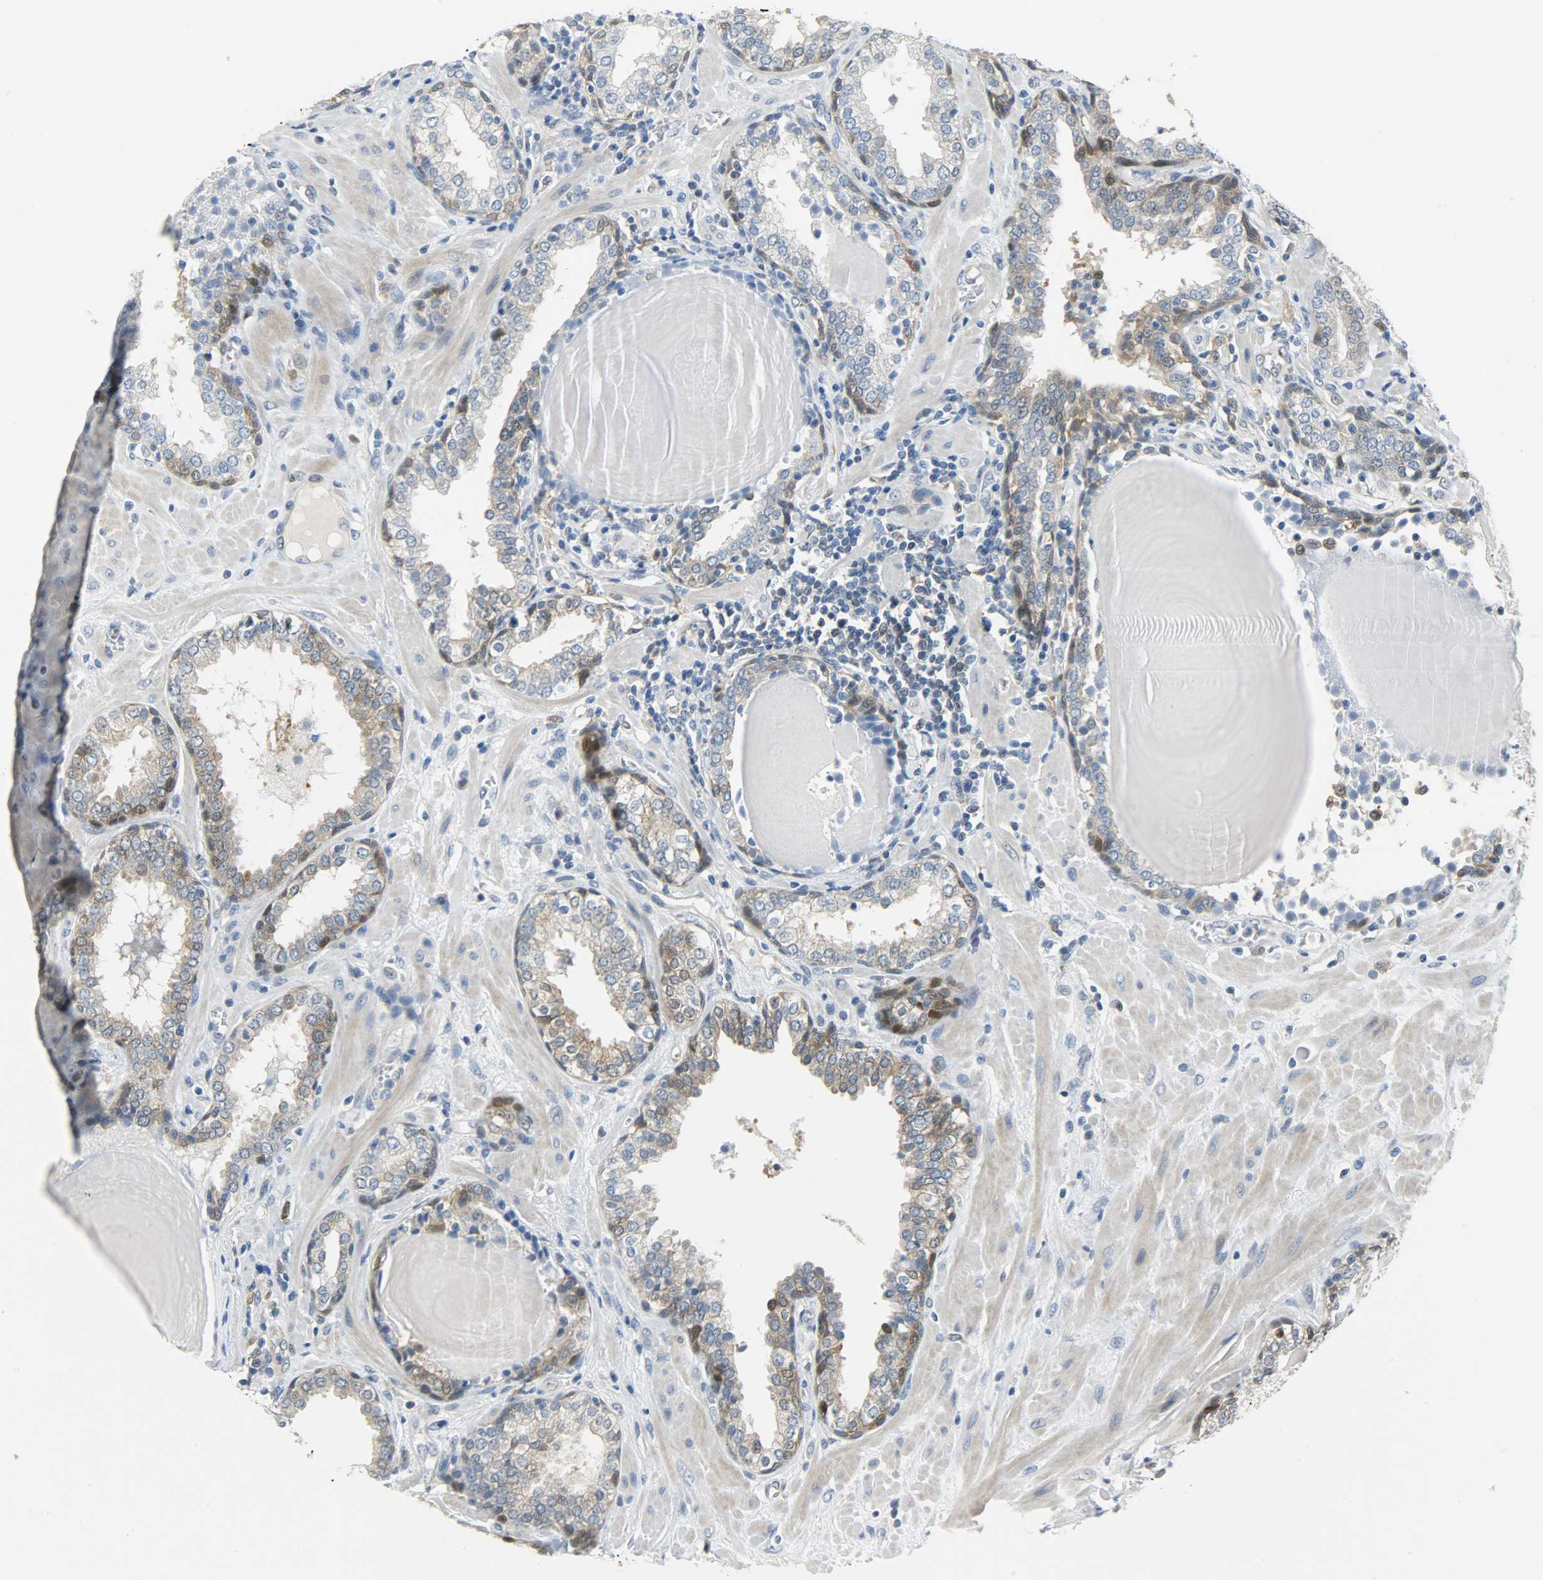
{"staining": {"intensity": "moderate", "quantity": "<25%", "location": "cytoplasmic/membranous,nuclear"}, "tissue": "prostate", "cell_type": "Glandular cells", "image_type": "normal", "snomed": [{"axis": "morphology", "description": "Normal tissue, NOS"}, {"axis": "topography", "description": "Prostate"}], "caption": "Human prostate stained for a protein (brown) reveals moderate cytoplasmic/membranous,nuclear positive expression in approximately <25% of glandular cells.", "gene": "EIF4EBP1", "patient": {"sex": "male", "age": 51}}